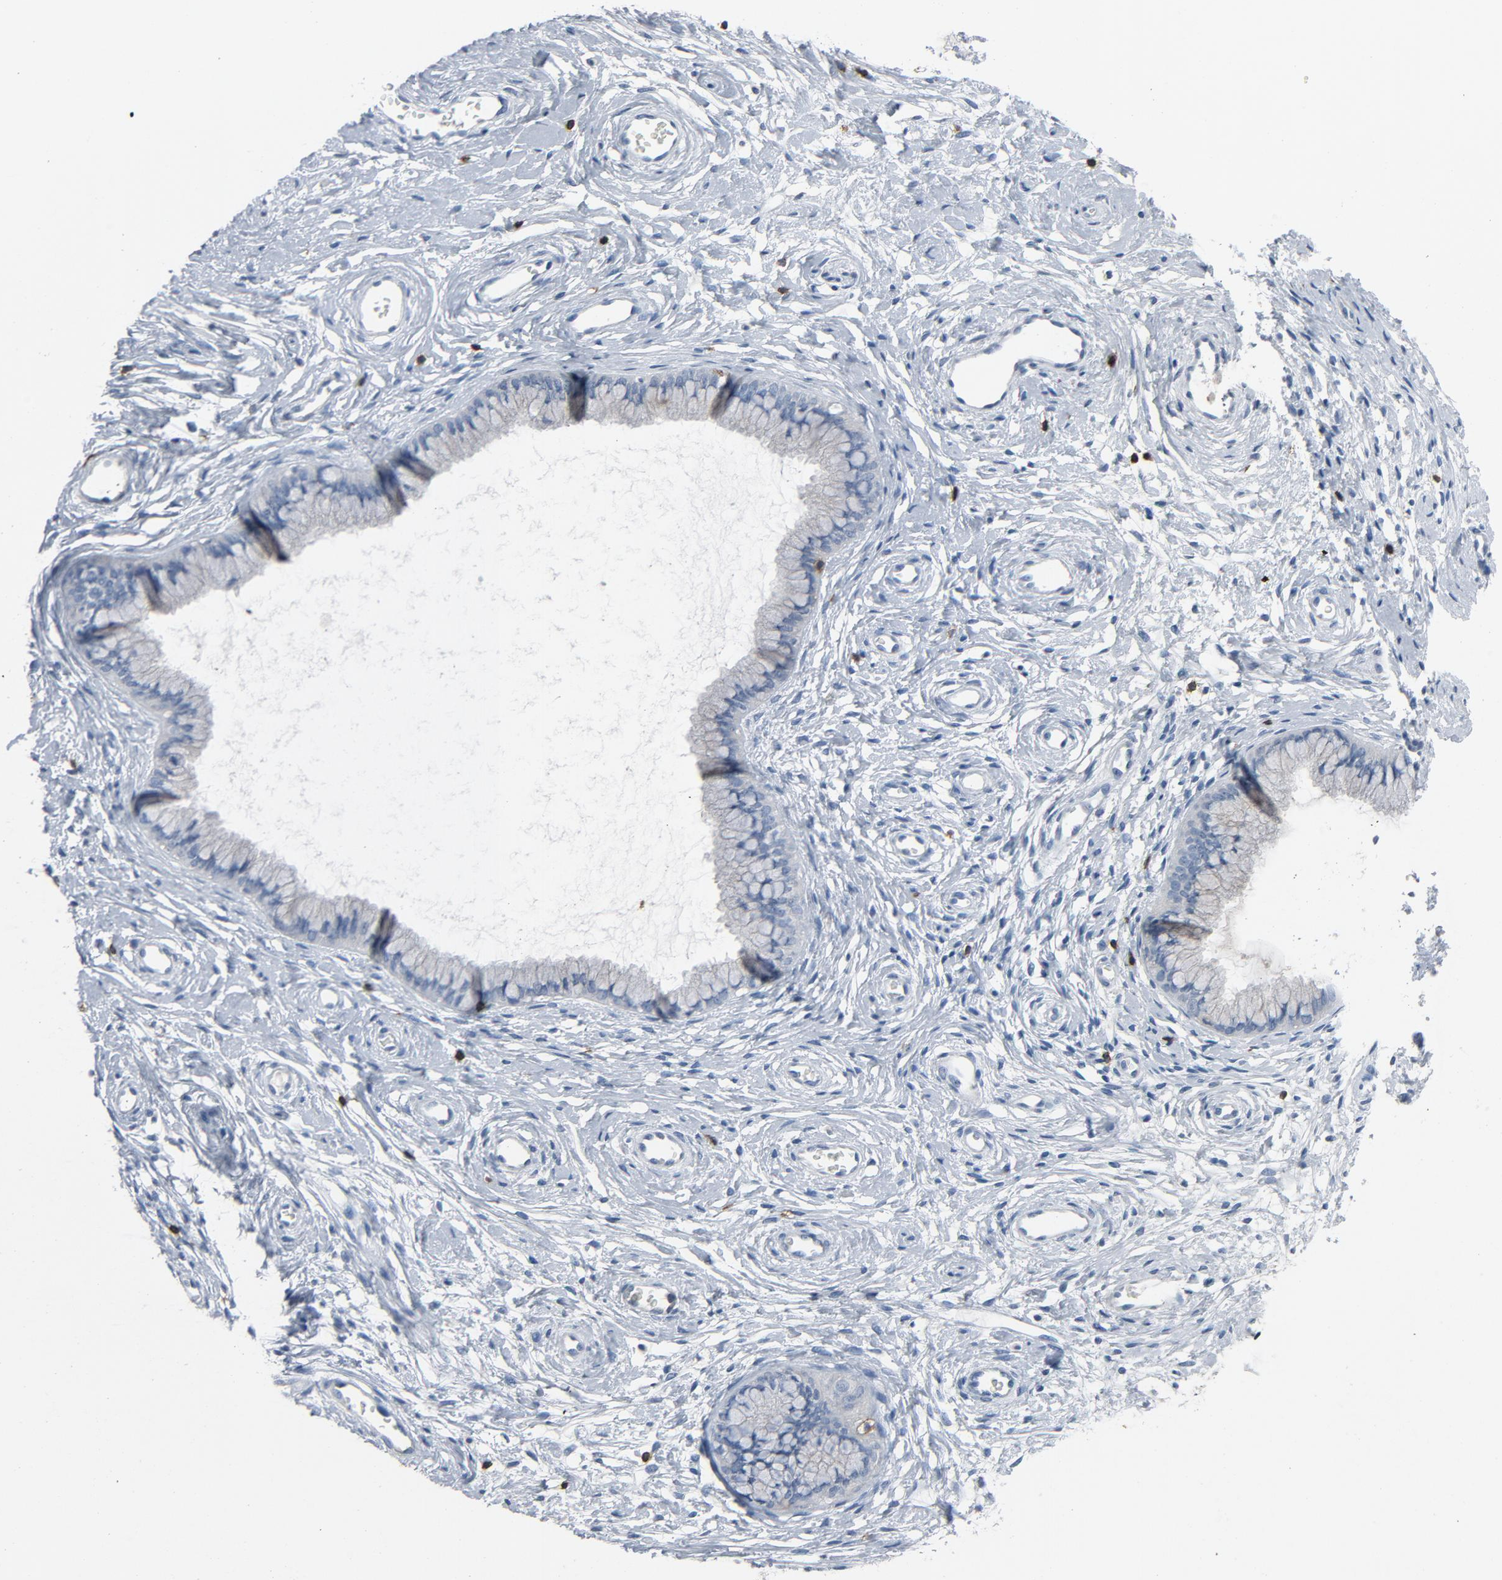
{"staining": {"intensity": "negative", "quantity": "none", "location": "none"}, "tissue": "cervix", "cell_type": "Glandular cells", "image_type": "normal", "snomed": [{"axis": "morphology", "description": "Normal tissue, NOS"}, {"axis": "topography", "description": "Cervix"}], "caption": "Protein analysis of unremarkable cervix exhibits no significant positivity in glandular cells. (Immunohistochemistry (ihc), brightfield microscopy, high magnification).", "gene": "LCK", "patient": {"sex": "female", "age": 39}}